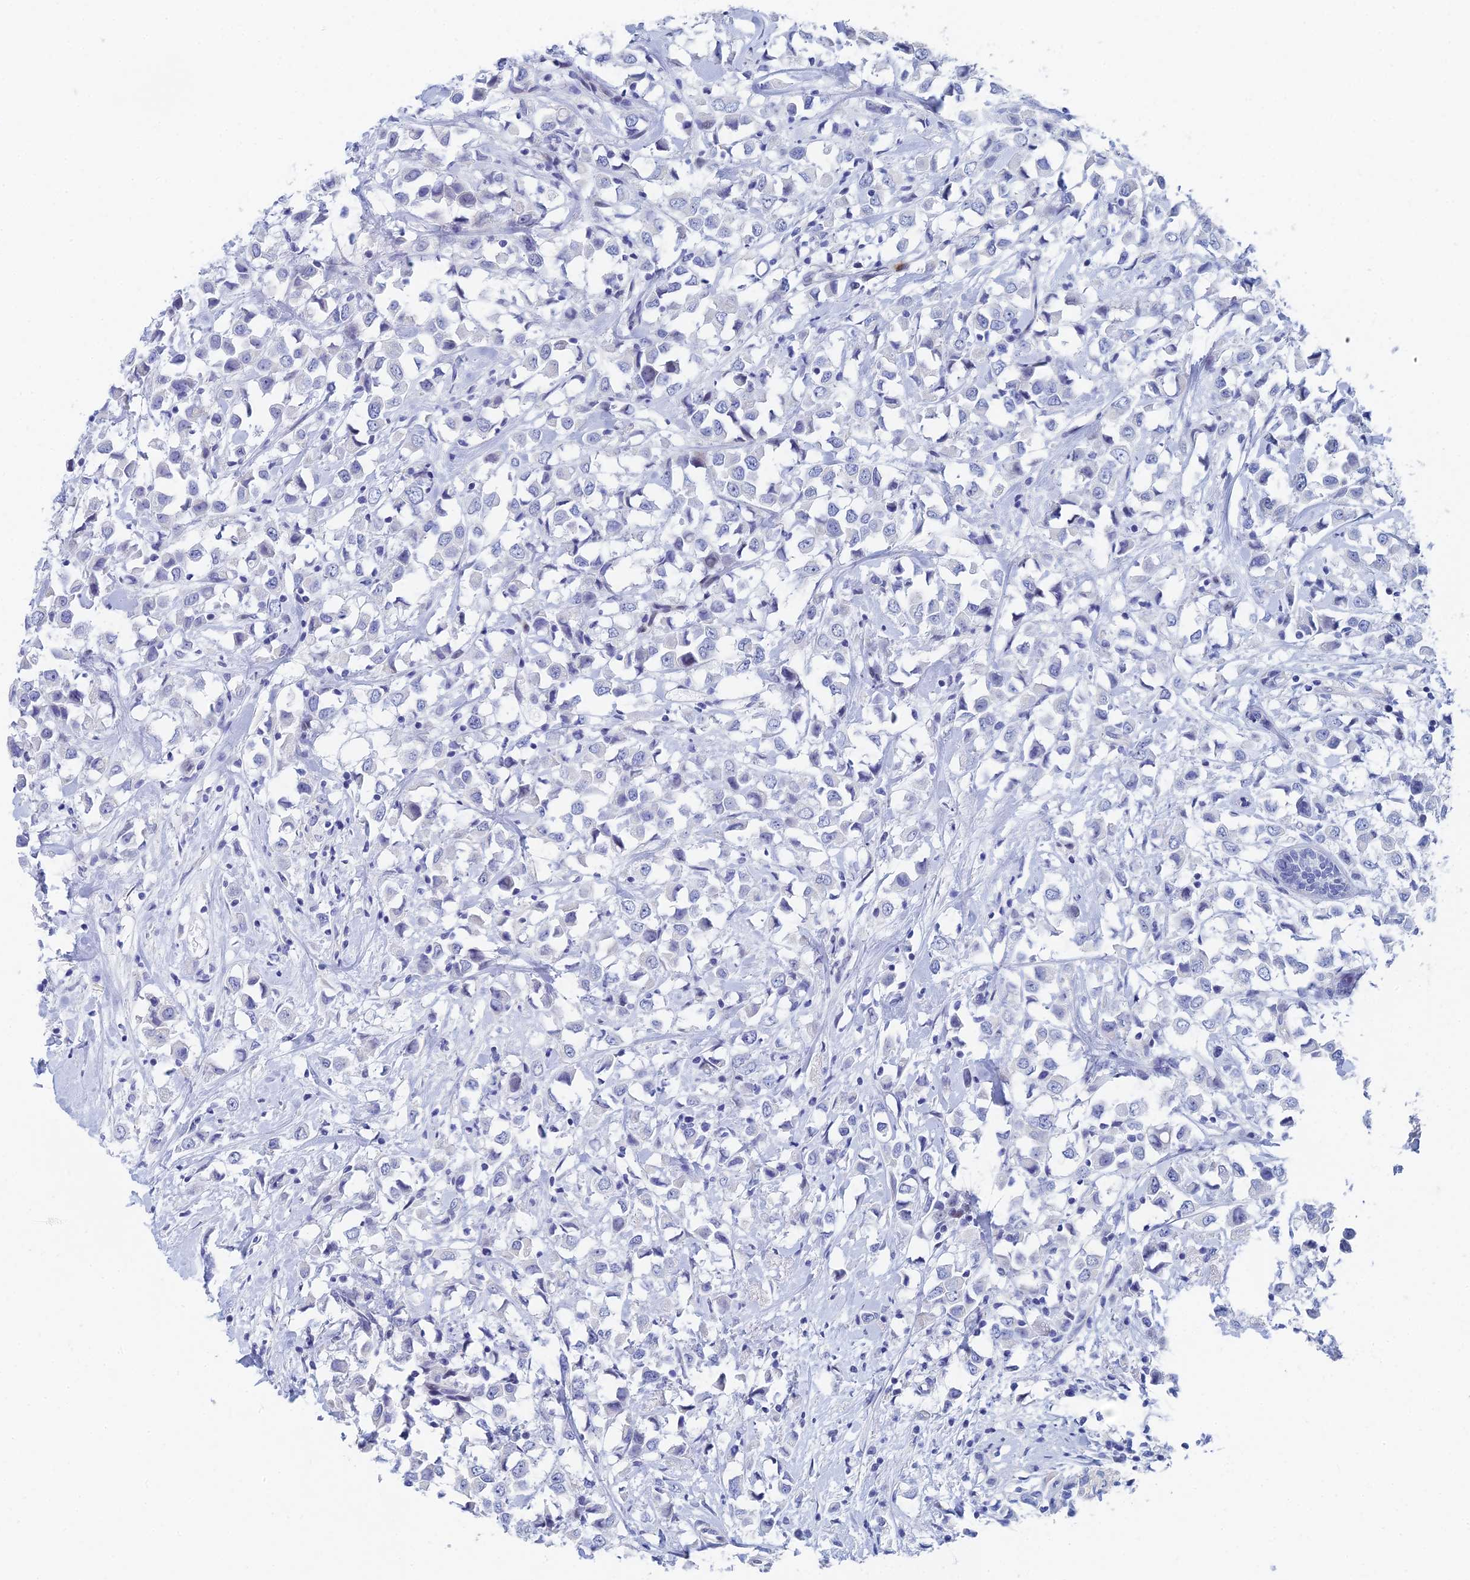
{"staining": {"intensity": "negative", "quantity": "none", "location": "none"}, "tissue": "breast cancer", "cell_type": "Tumor cells", "image_type": "cancer", "snomed": [{"axis": "morphology", "description": "Duct carcinoma"}, {"axis": "topography", "description": "Breast"}], "caption": "IHC photomicrograph of neoplastic tissue: breast cancer (invasive ductal carcinoma) stained with DAB demonstrates no significant protein positivity in tumor cells.", "gene": "DRGX", "patient": {"sex": "female", "age": 61}}